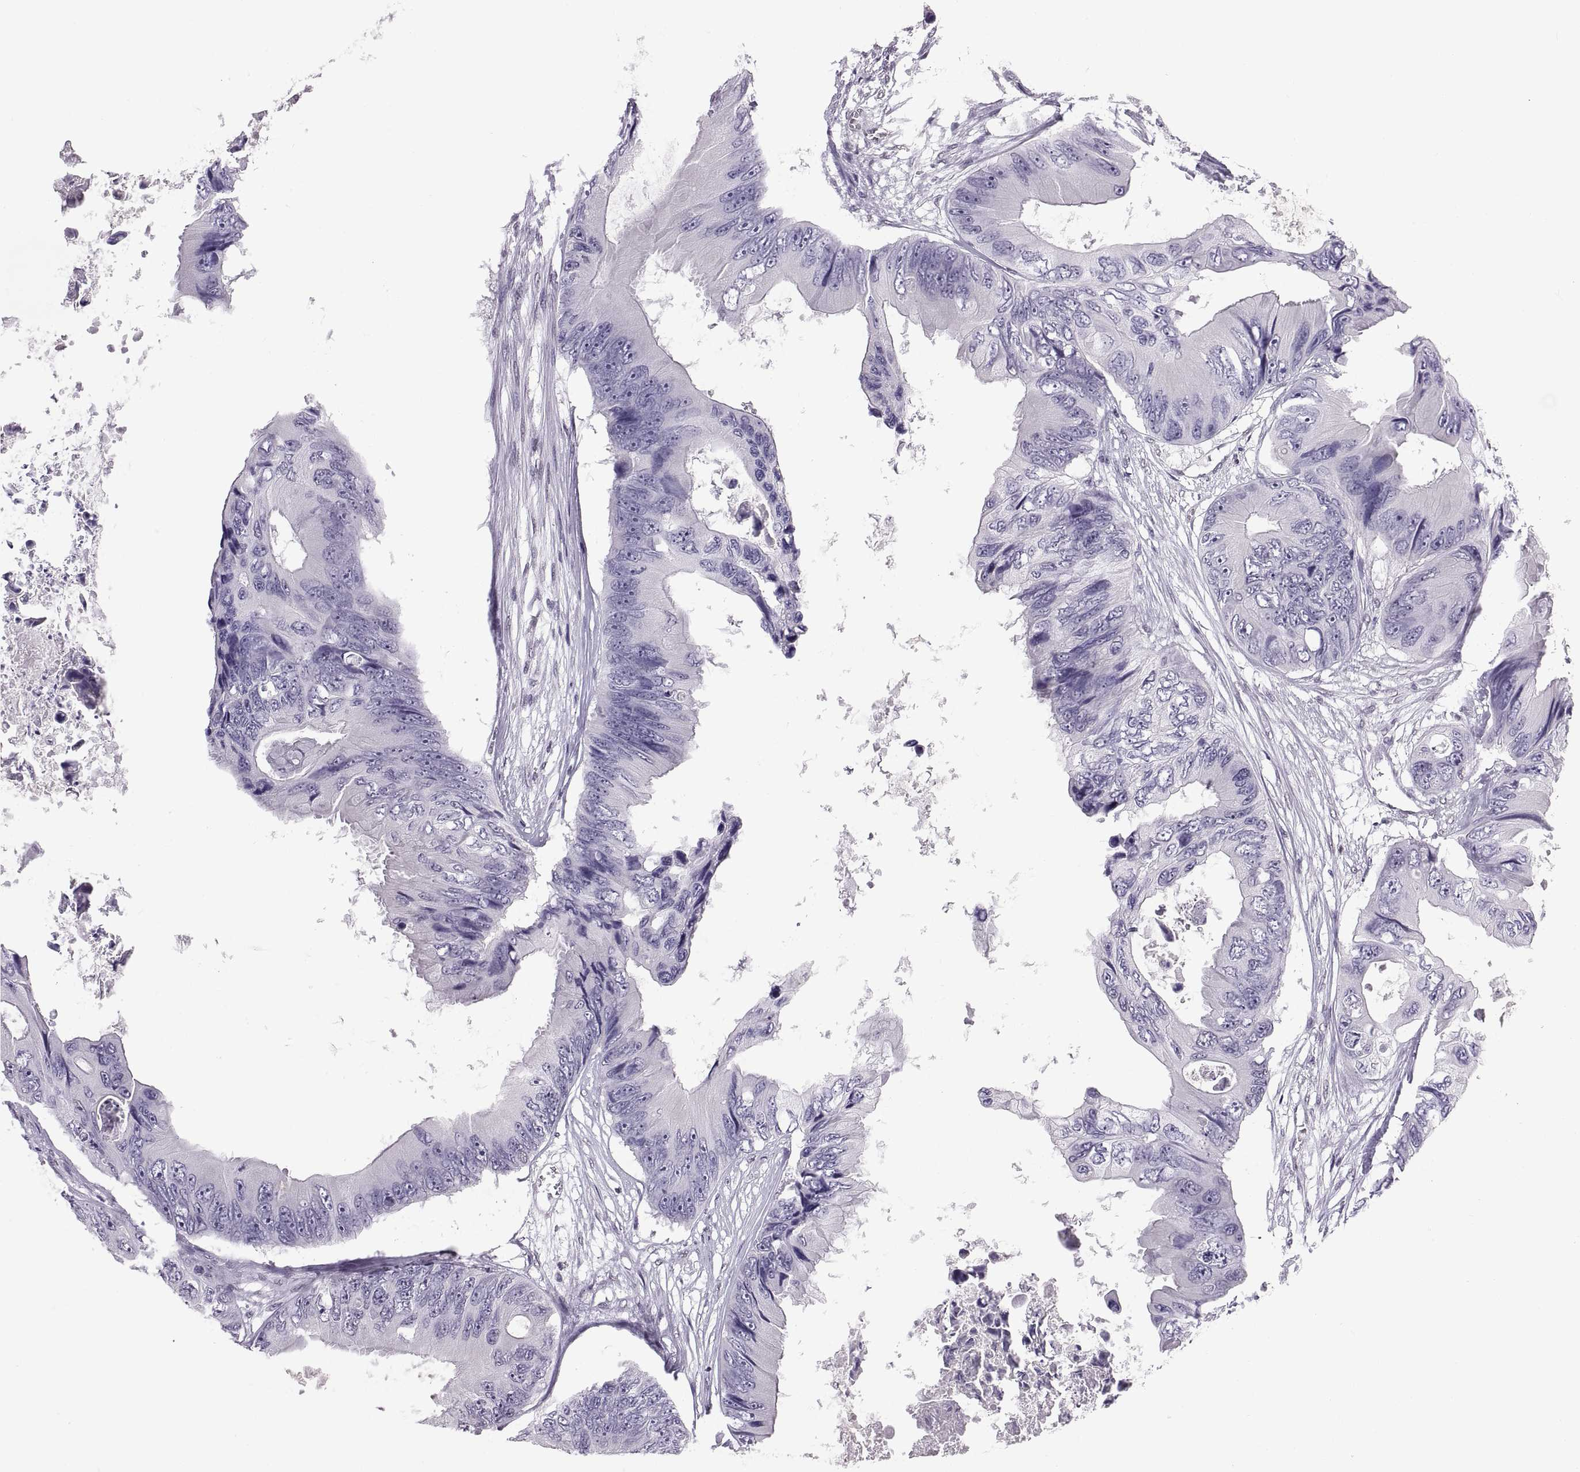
{"staining": {"intensity": "negative", "quantity": "none", "location": "none"}, "tissue": "colorectal cancer", "cell_type": "Tumor cells", "image_type": "cancer", "snomed": [{"axis": "morphology", "description": "Adenocarcinoma, NOS"}, {"axis": "topography", "description": "Rectum"}], "caption": "Tumor cells show no significant staining in colorectal cancer. (DAB (3,3'-diaminobenzidine) immunohistochemistry (IHC) with hematoxylin counter stain).", "gene": "CARTPT", "patient": {"sex": "male", "age": 63}}